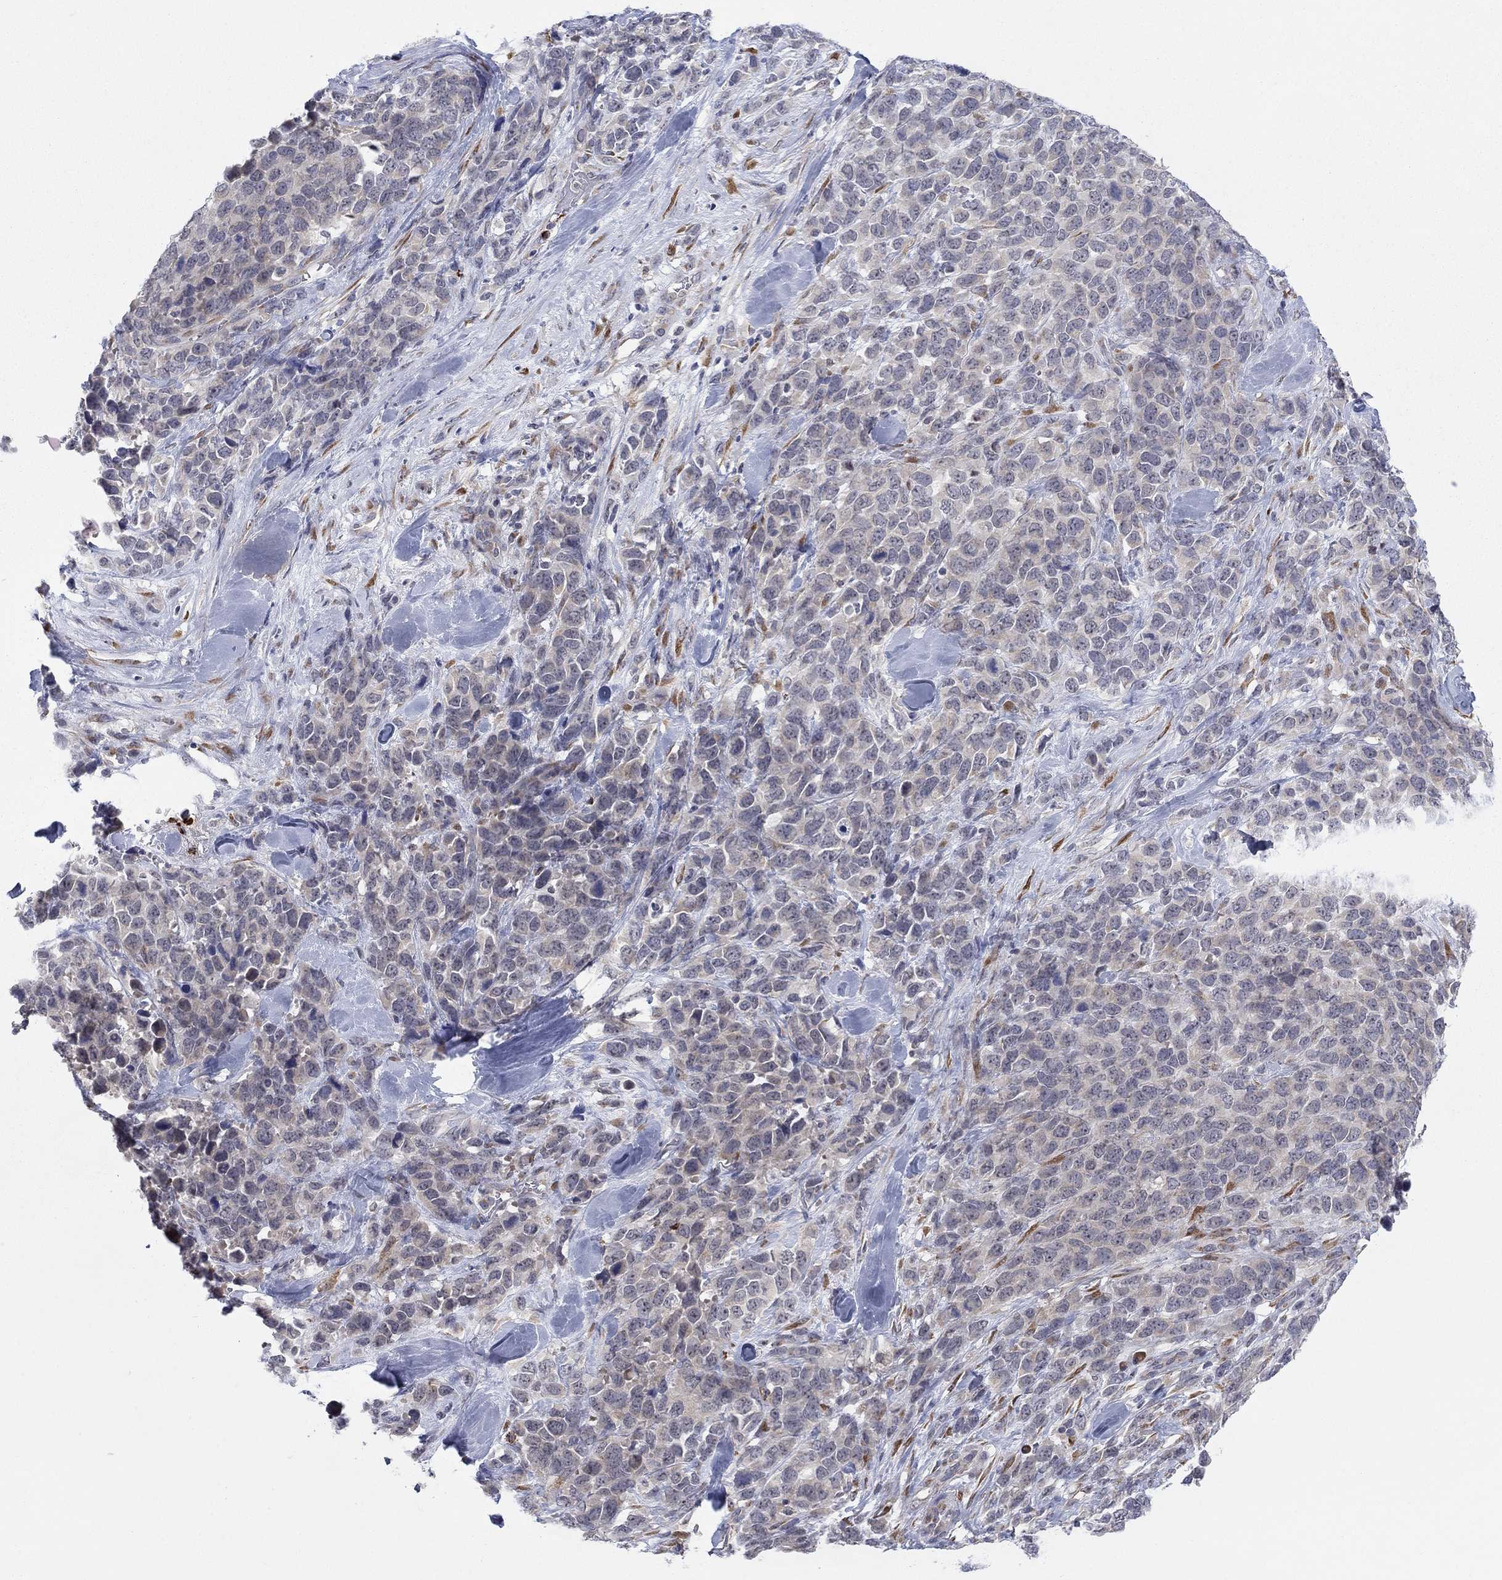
{"staining": {"intensity": "weak", "quantity": "<25%", "location": "cytoplasmic/membranous"}, "tissue": "melanoma", "cell_type": "Tumor cells", "image_type": "cancer", "snomed": [{"axis": "morphology", "description": "Malignant melanoma, Metastatic site"}, {"axis": "topography", "description": "Skin"}], "caption": "Histopathology image shows no significant protein staining in tumor cells of melanoma.", "gene": "MTRFR", "patient": {"sex": "male", "age": 84}}